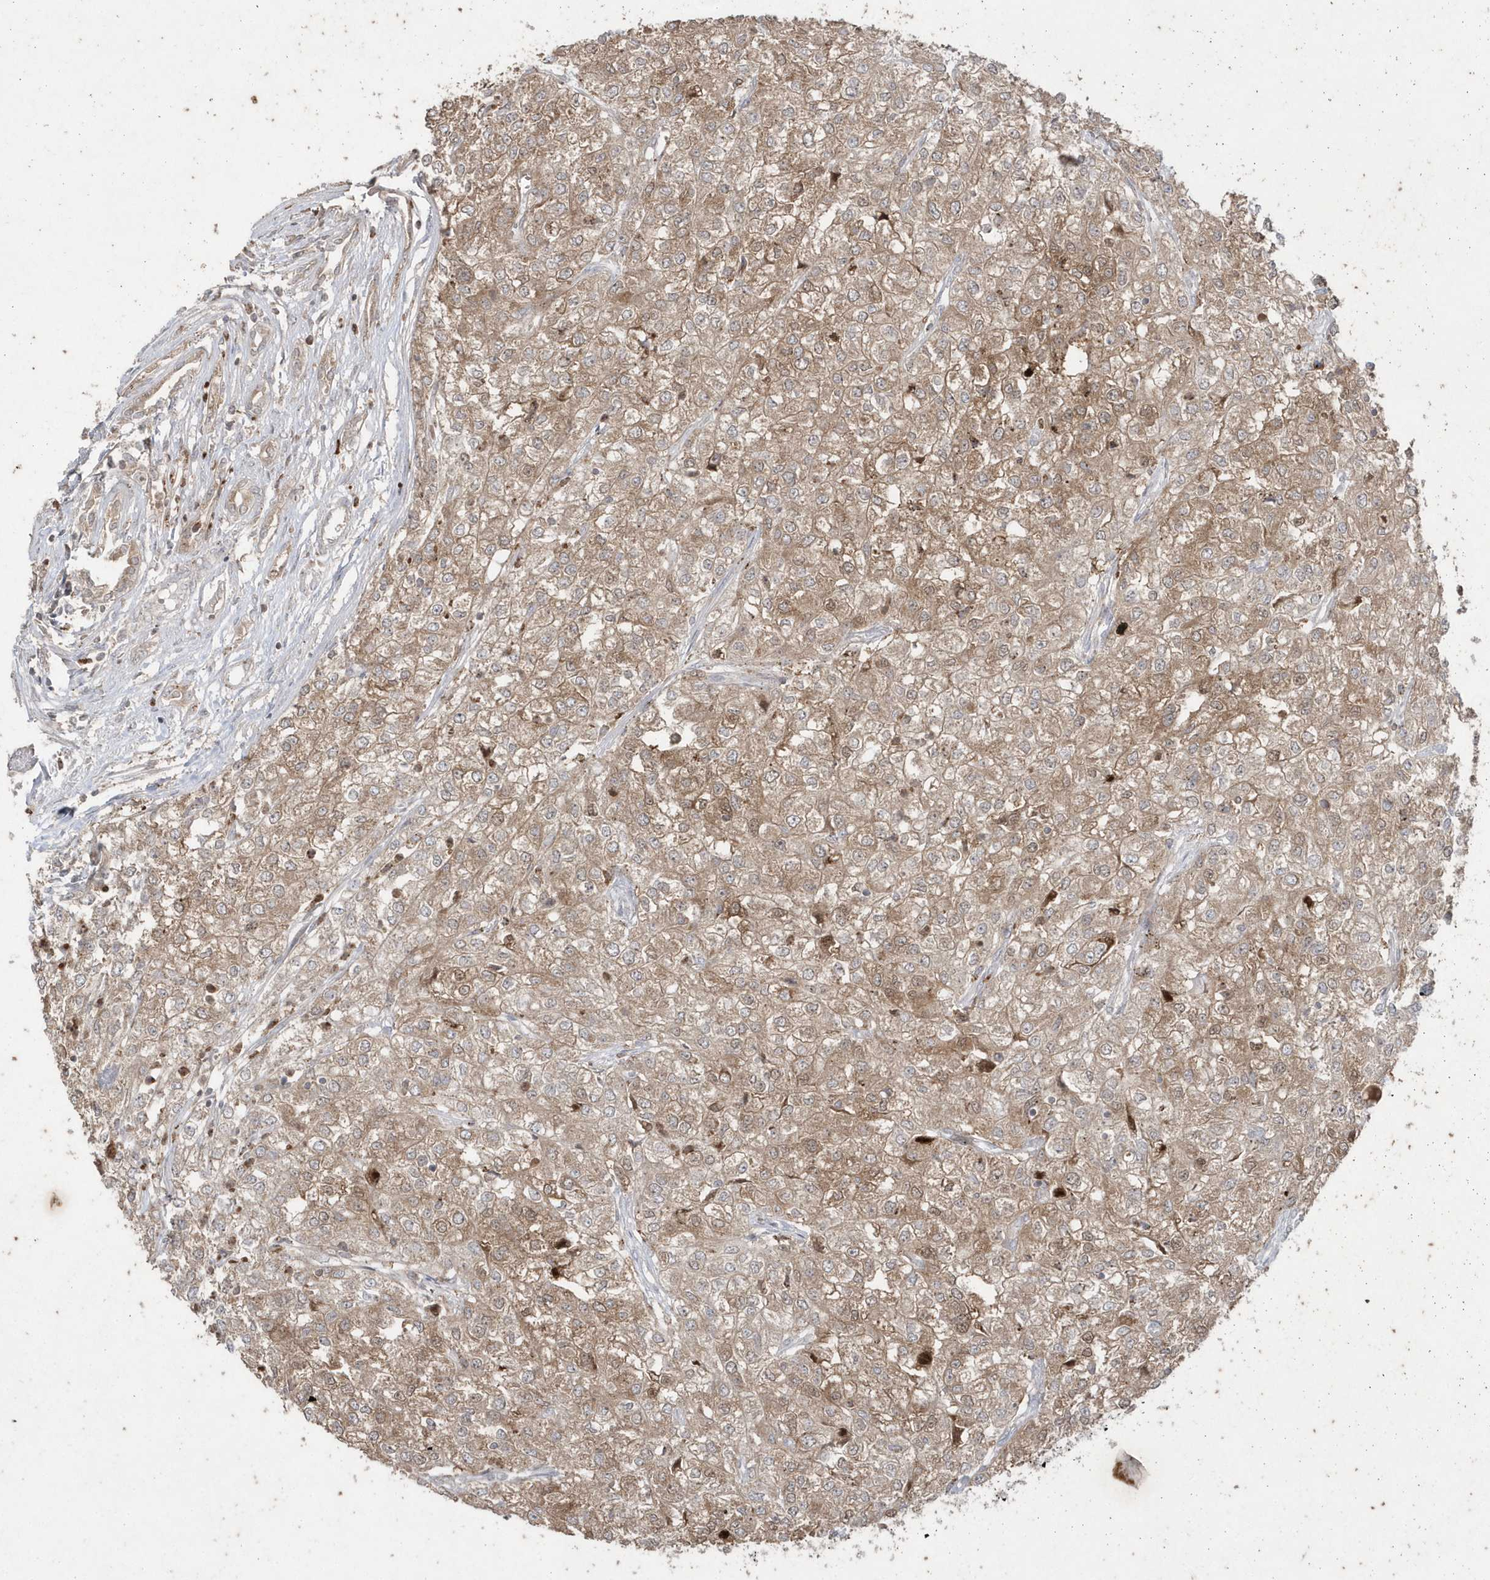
{"staining": {"intensity": "moderate", "quantity": ">75%", "location": "cytoplasmic/membranous"}, "tissue": "renal cancer", "cell_type": "Tumor cells", "image_type": "cancer", "snomed": [{"axis": "morphology", "description": "Adenocarcinoma, NOS"}, {"axis": "topography", "description": "Kidney"}], "caption": "Immunohistochemistry image of human renal cancer stained for a protein (brown), which shows medium levels of moderate cytoplasmic/membranous expression in approximately >75% of tumor cells.", "gene": "GEMIN6", "patient": {"sex": "female", "age": 54}}